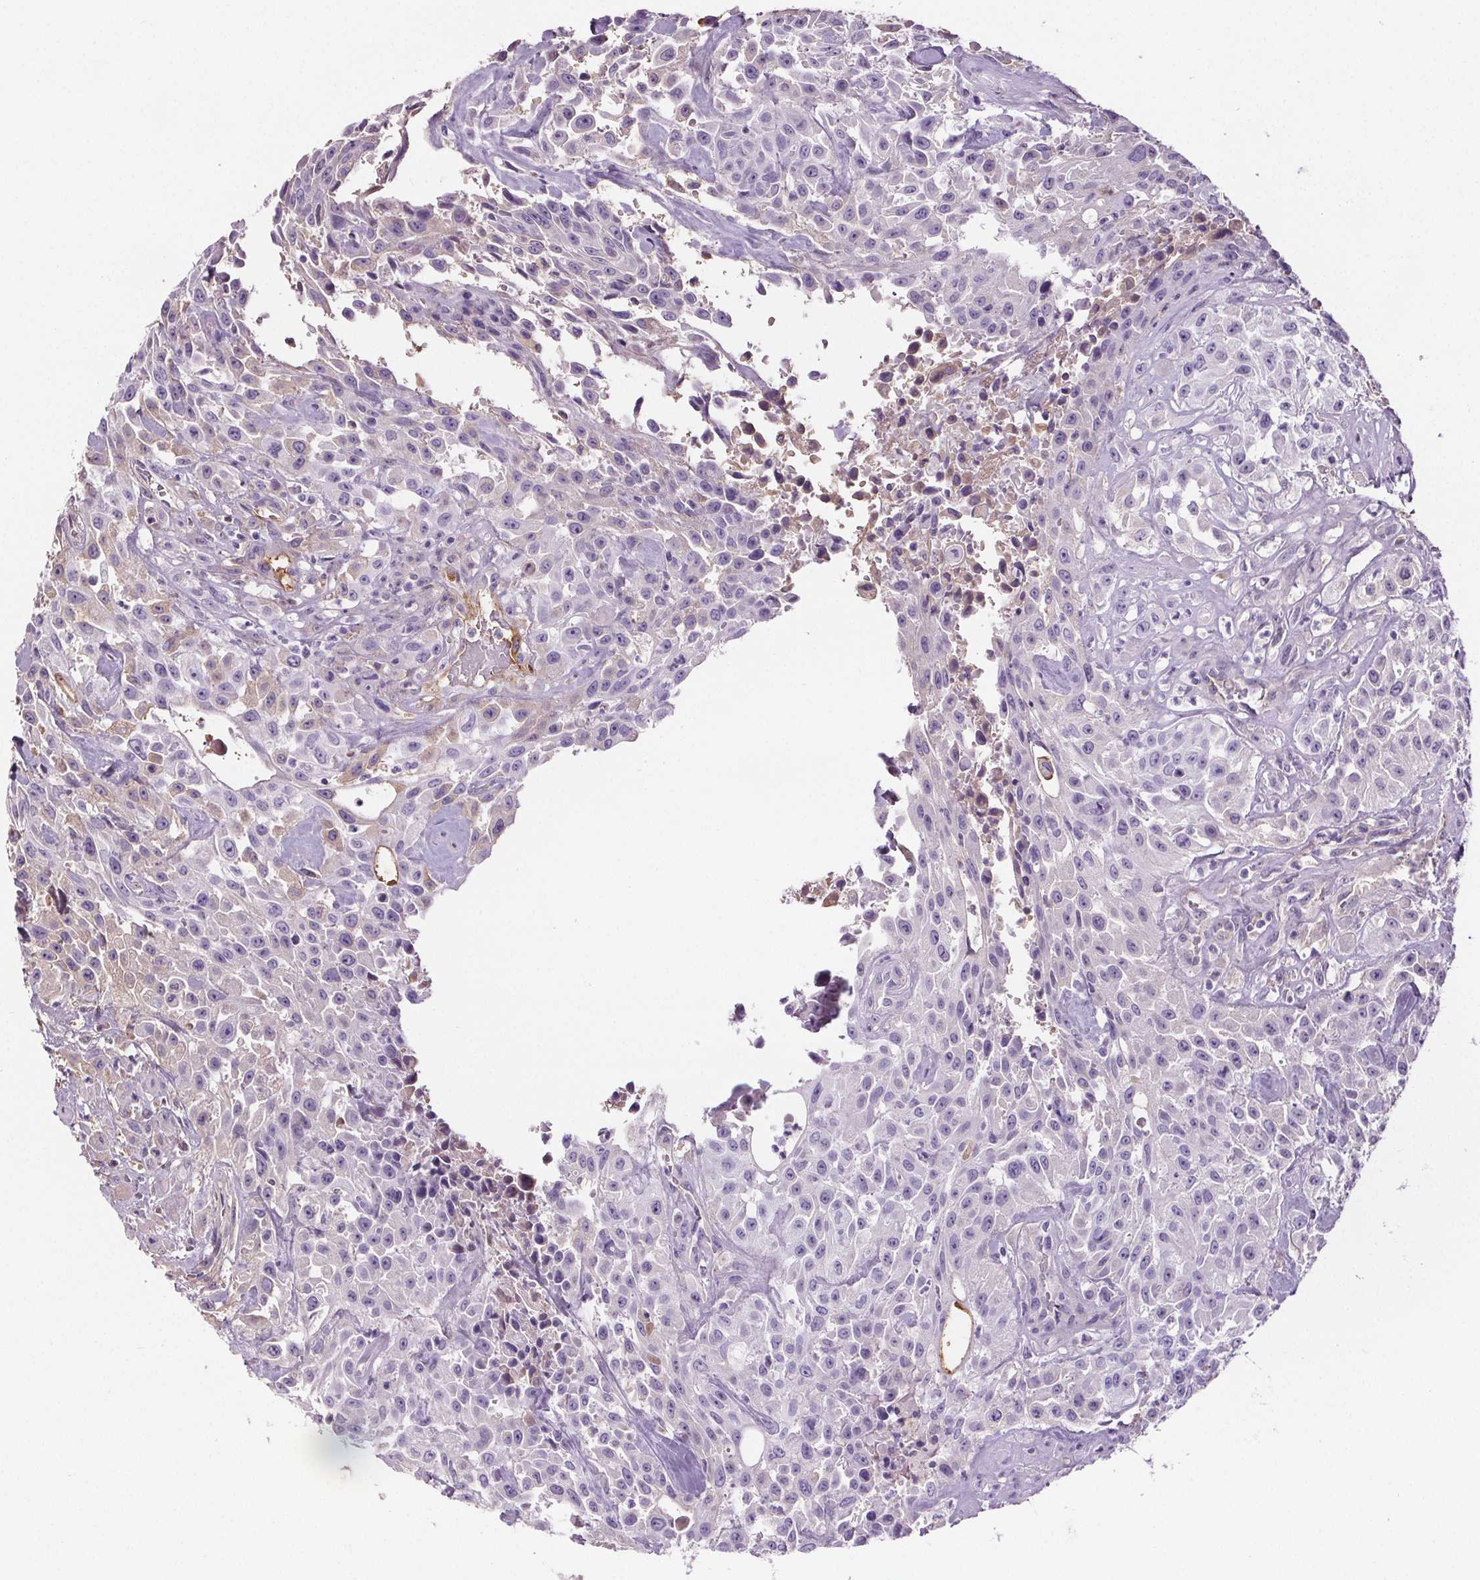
{"staining": {"intensity": "negative", "quantity": "none", "location": "none"}, "tissue": "urothelial cancer", "cell_type": "Tumor cells", "image_type": "cancer", "snomed": [{"axis": "morphology", "description": "Urothelial carcinoma, High grade"}, {"axis": "topography", "description": "Urinary bladder"}], "caption": "A photomicrograph of high-grade urothelial carcinoma stained for a protein exhibits no brown staining in tumor cells.", "gene": "CD5L", "patient": {"sex": "male", "age": 79}}